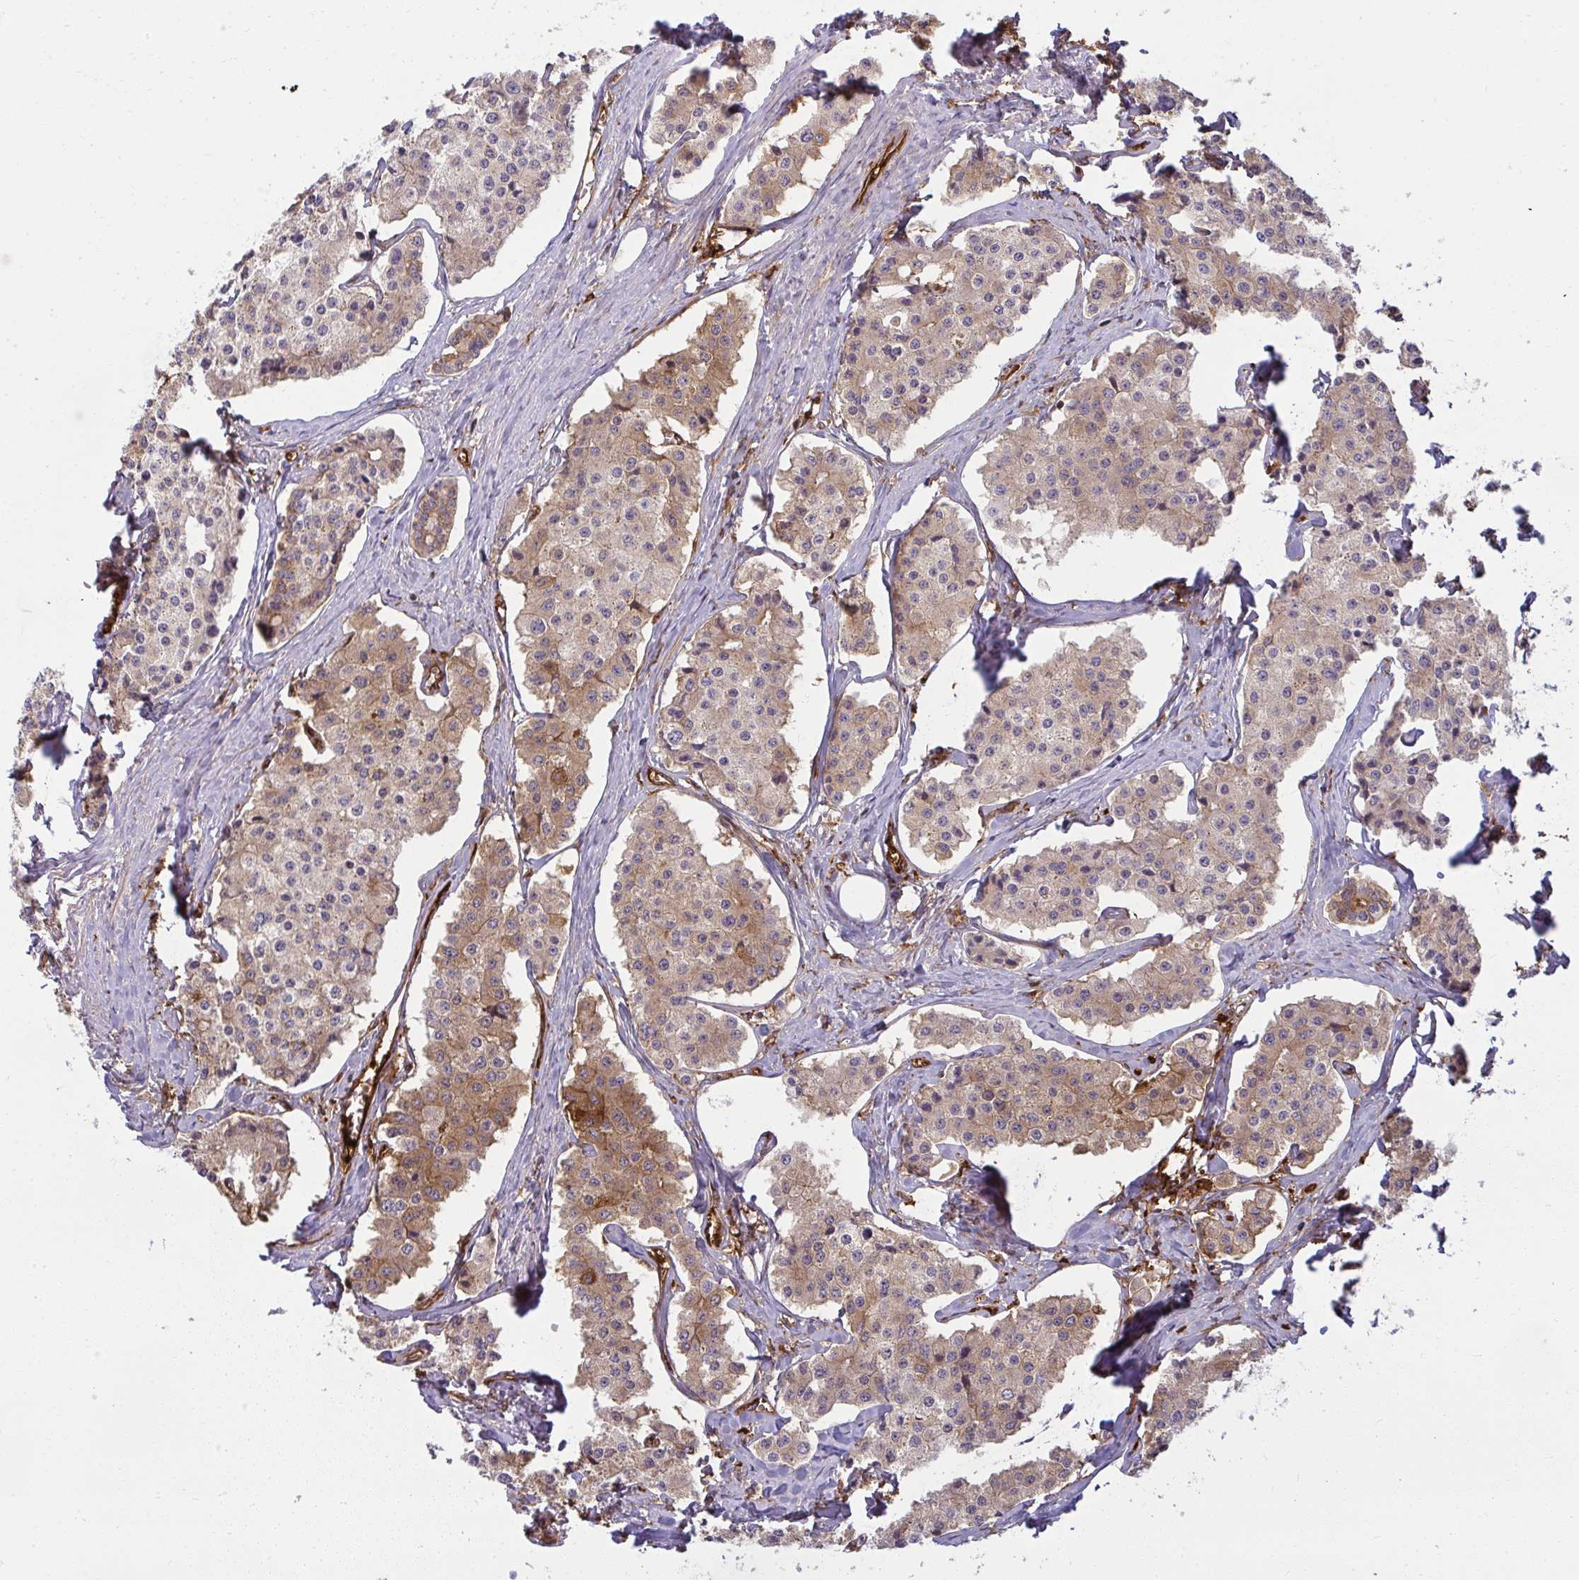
{"staining": {"intensity": "moderate", "quantity": ">75%", "location": "cytoplasmic/membranous"}, "tissue": "carcinoid", "cell_type": "Tumor cells", "image_type": "cancer", "snomed": [{"axis": "morphology", "description": "Carcinoid, malignant, NOS"}, {"axis": "topography", "description": "Small intestine"}], "caption": "About >75% of tumor cells in human carcinoid (malignant) show moderate cytoplasmic/membranous protein positivity as visualized by brown immunohistochemical staining.", "gene": "IFIT3", "patient": {"sex": "female", "age": 65}}